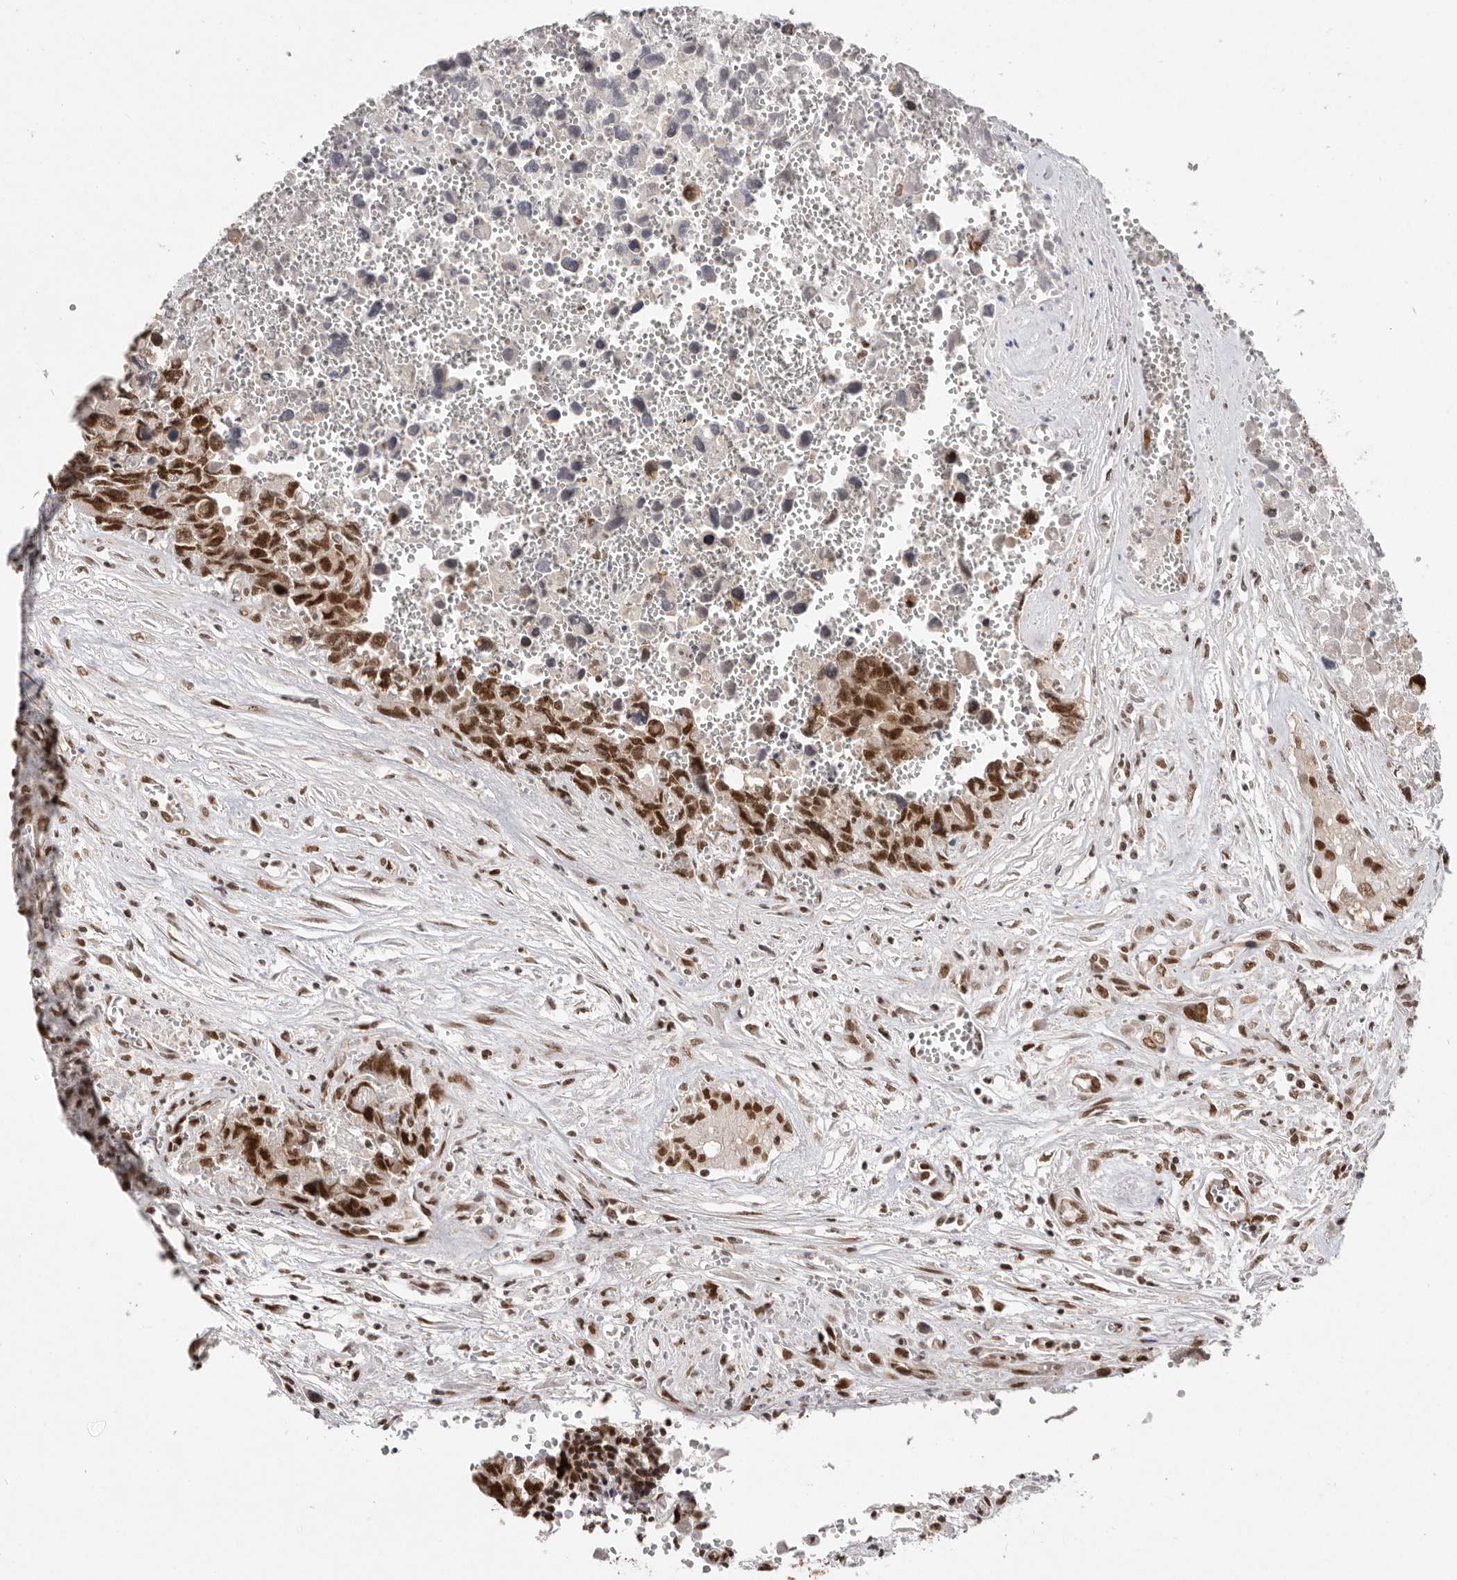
{"staining": {"intensity": "strong", "quantity": ">75%", "location": "nuclear"}, "tissue": "testis cancer", "cell_type": "Tumor cells", "image_type": "cancer", "snomed": [{"axis": "morphology", "description": "Carcinoma, Embryonal, NOS"}, {"axis": "topography", "description": "Testis"}], "caption": "Immunohistochemistry (IHC) staining of testis cancer (embryonal carcinoma), which exhibits high levels of strong nuclear positivity in approximately >75% of tumor cells indicating strong nuclear protein positivity. The staining was performed using DAB (3,3'-diaminobenzidine) (brown) for protein detection and nuclei were counterstained in hematoxylin (blue).", "gene": "CHTOP", "patient": {"sex": "male", "age": 31}}